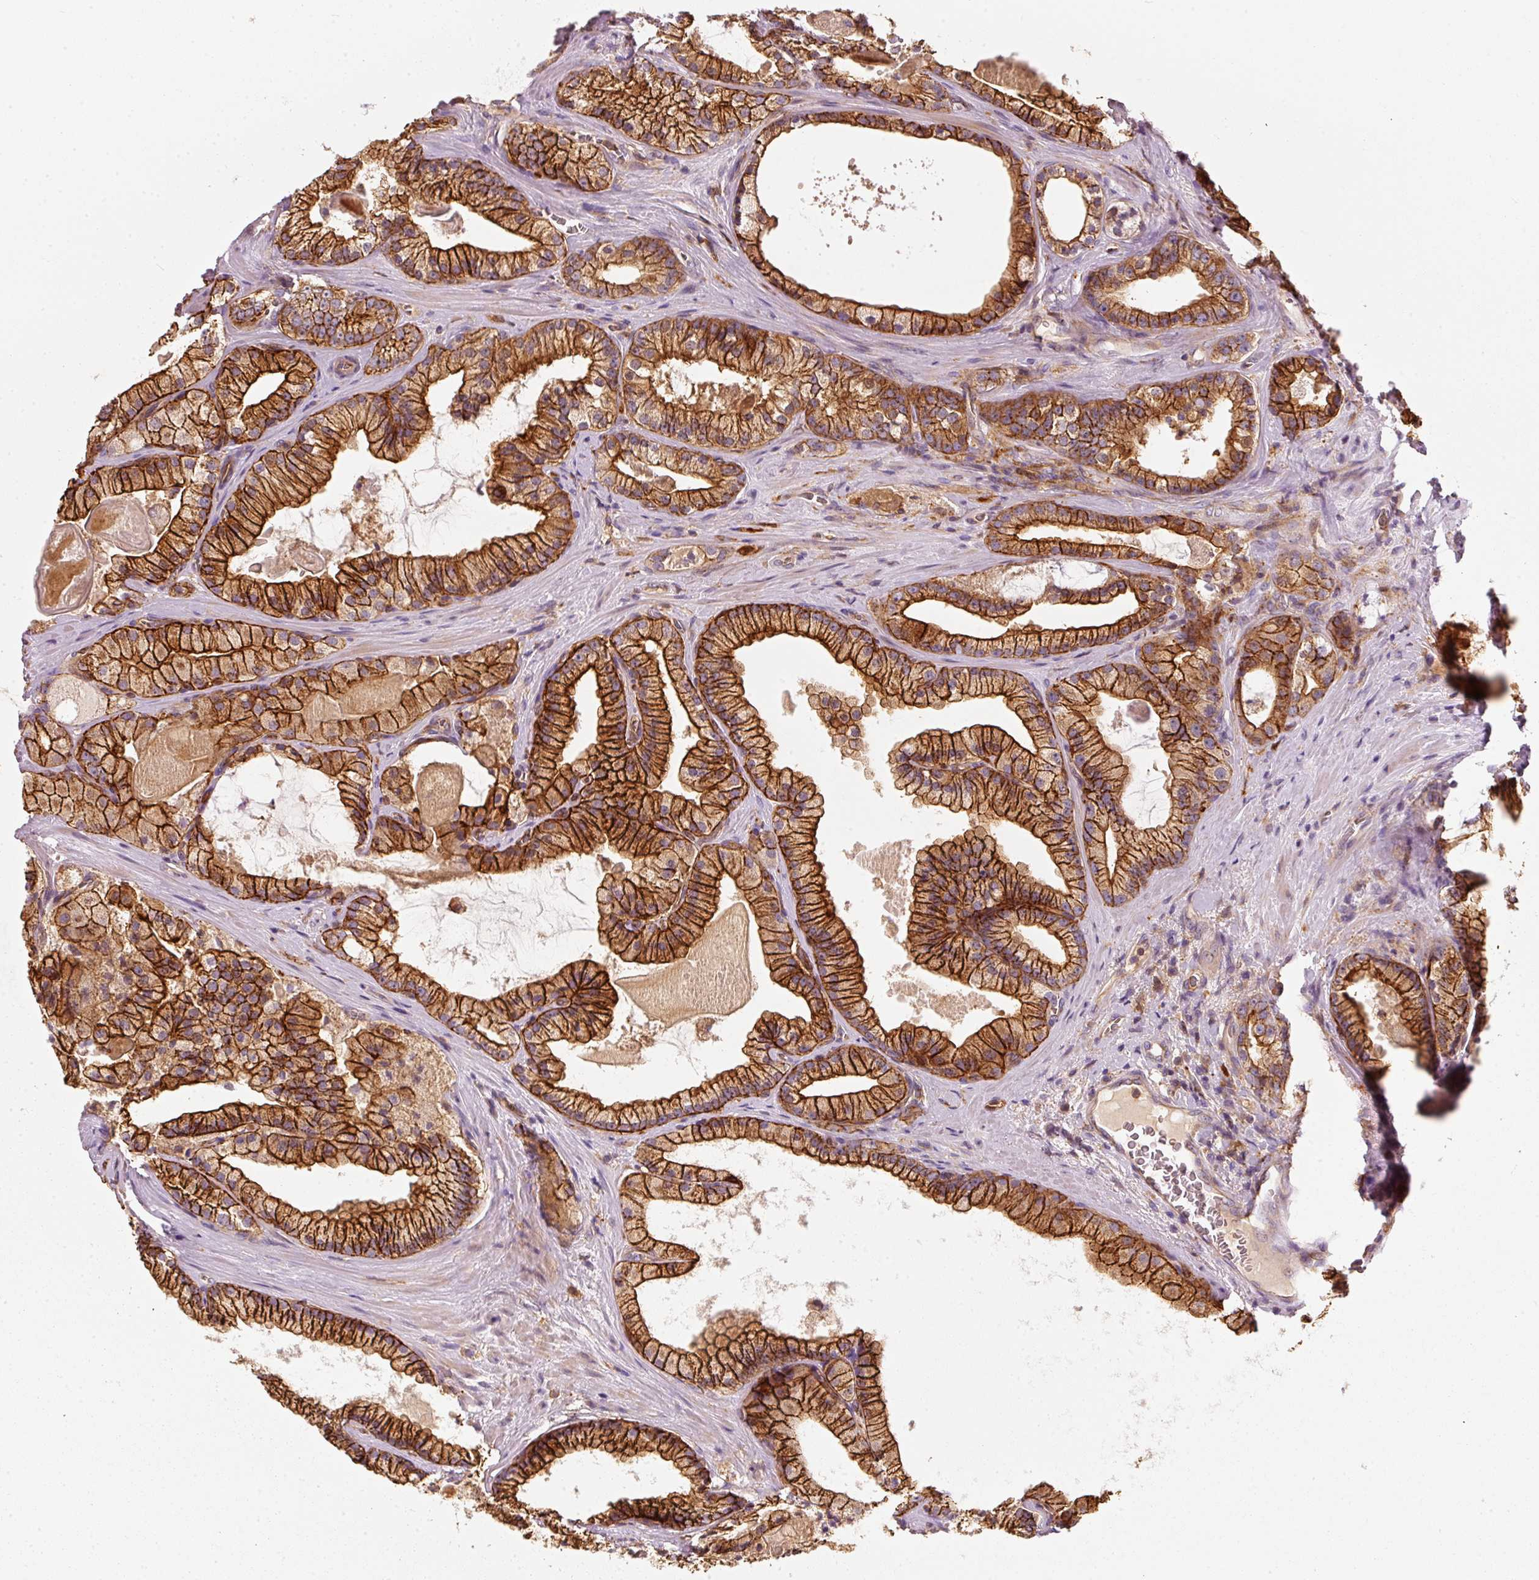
{"staining": {"intensity": "strong", "quantity": ">75%", "location": "cytoplasmic/membranous"}, "tissue": "prostate cancer", "cell_type": "Tumor cells", "image_type": "cancer", "snomed": [{"axis": "morphology", "description": "Adenocarcinoma, High grade"}, {"axis": "topography", "description": "Prostate"}], "caption": "High-magnification brightfield microscopy of high-grade adenocarcinoma (prostate) stained with DAB (brown) and counterstained with hematoxylin (blue). tumor cells exhibit strong cytoplasmic/membranous expression is appreciated in approximately>75% of cells.", "gene": "IQGAP2", "patient": {"sex": "male", "age": 68}}